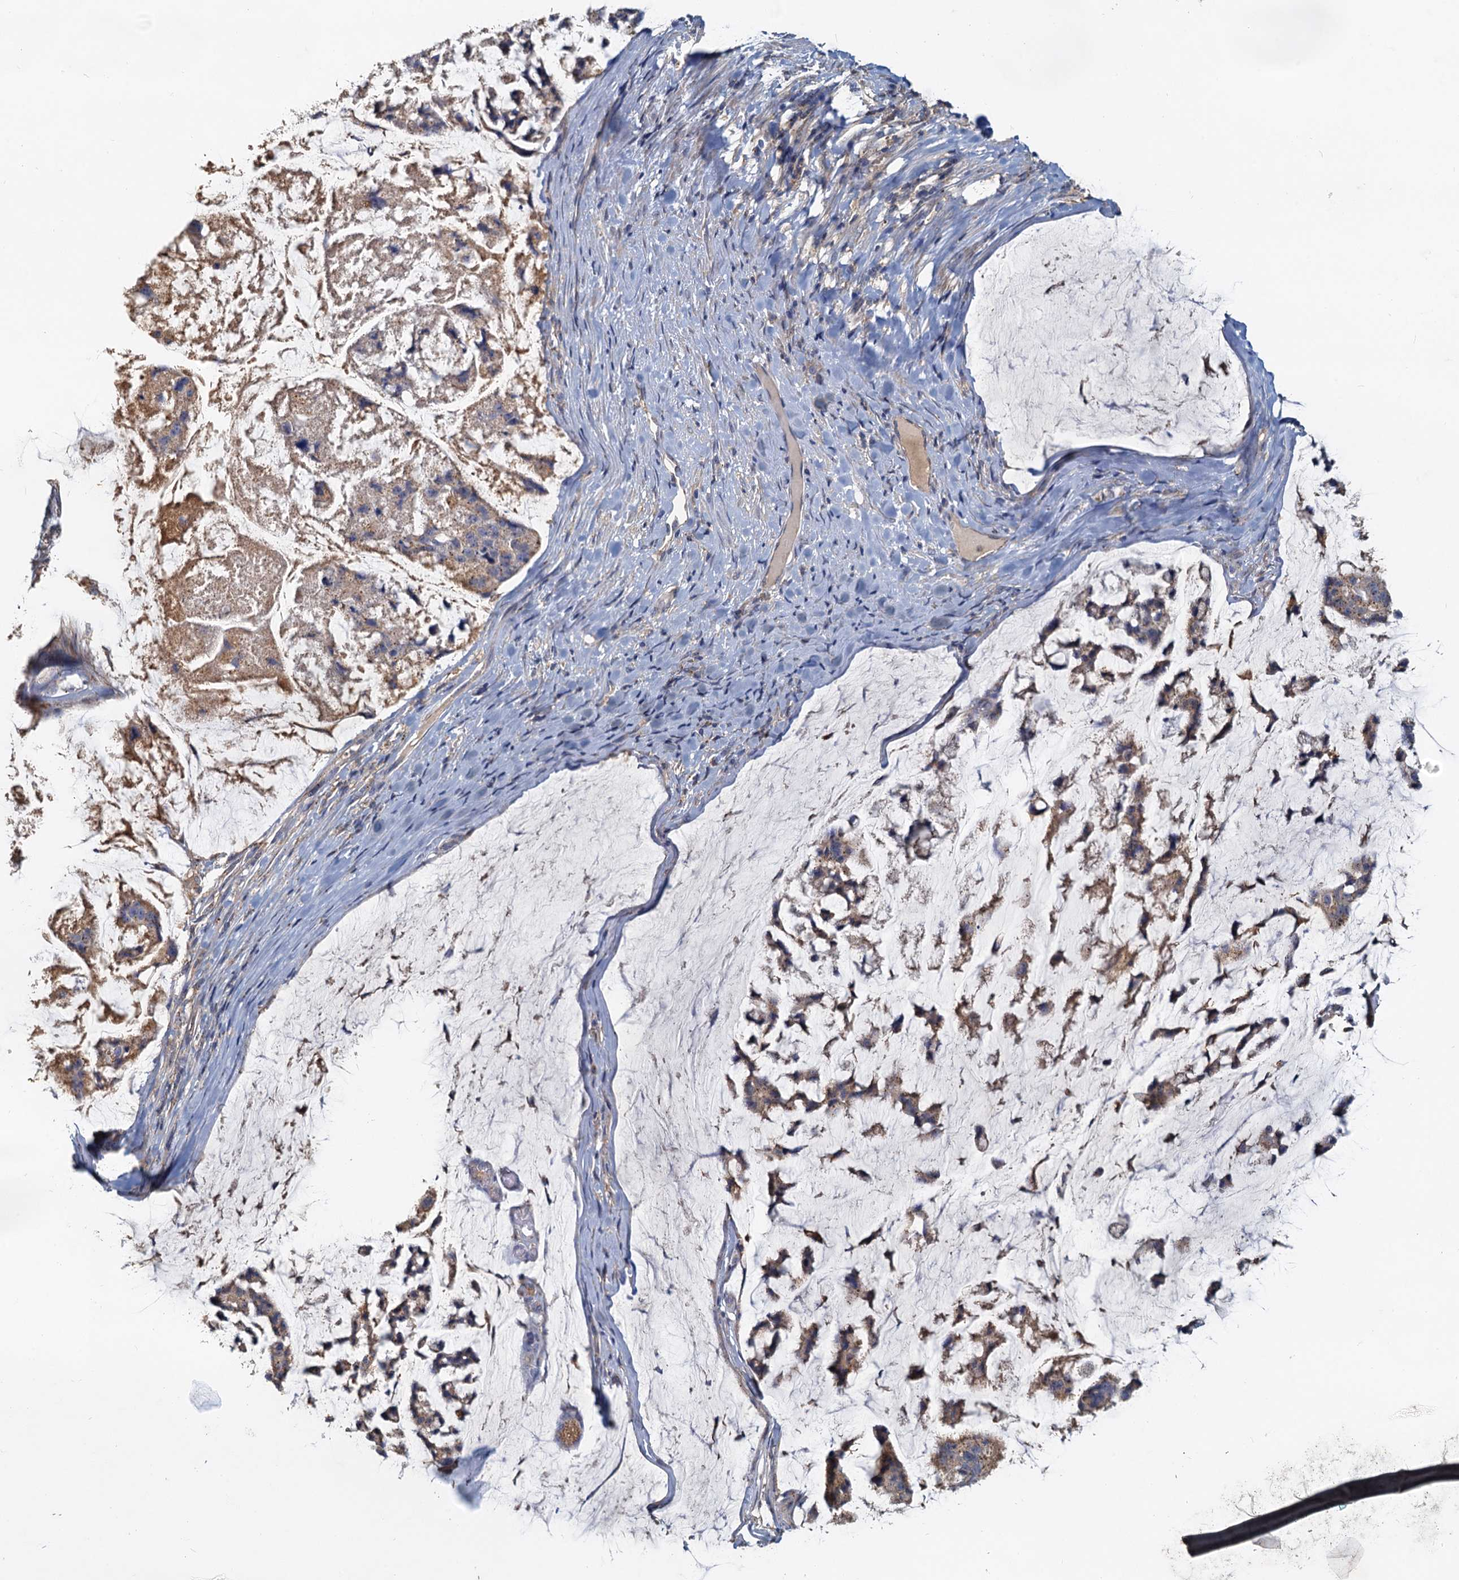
{"staining": {"intensity": "moderate", "quantity": ">75%", "location": "cytoplasmic/membranous"}, "tissue": "stomach cancer", "cell_type": "Tumor cells", "image_type": "cancer", "snomed": [{"axis": "morphology", "description": "Adenocarcinoma, NOS"}, {"axis": "topography", "description": "Stomach, lower"}], "caption": "A high-resolution histopathology image shows immunohistochemistry staining of stomach adenocarcinoma, which demonstrates moderate cytoplasmic/membranous staining in about >75% of tumor cells. The protein is shown in brown color, while the nuclei are stained blue.", "gene": "TOLLIP", "patient": {"sex": "male", "age": 67}}